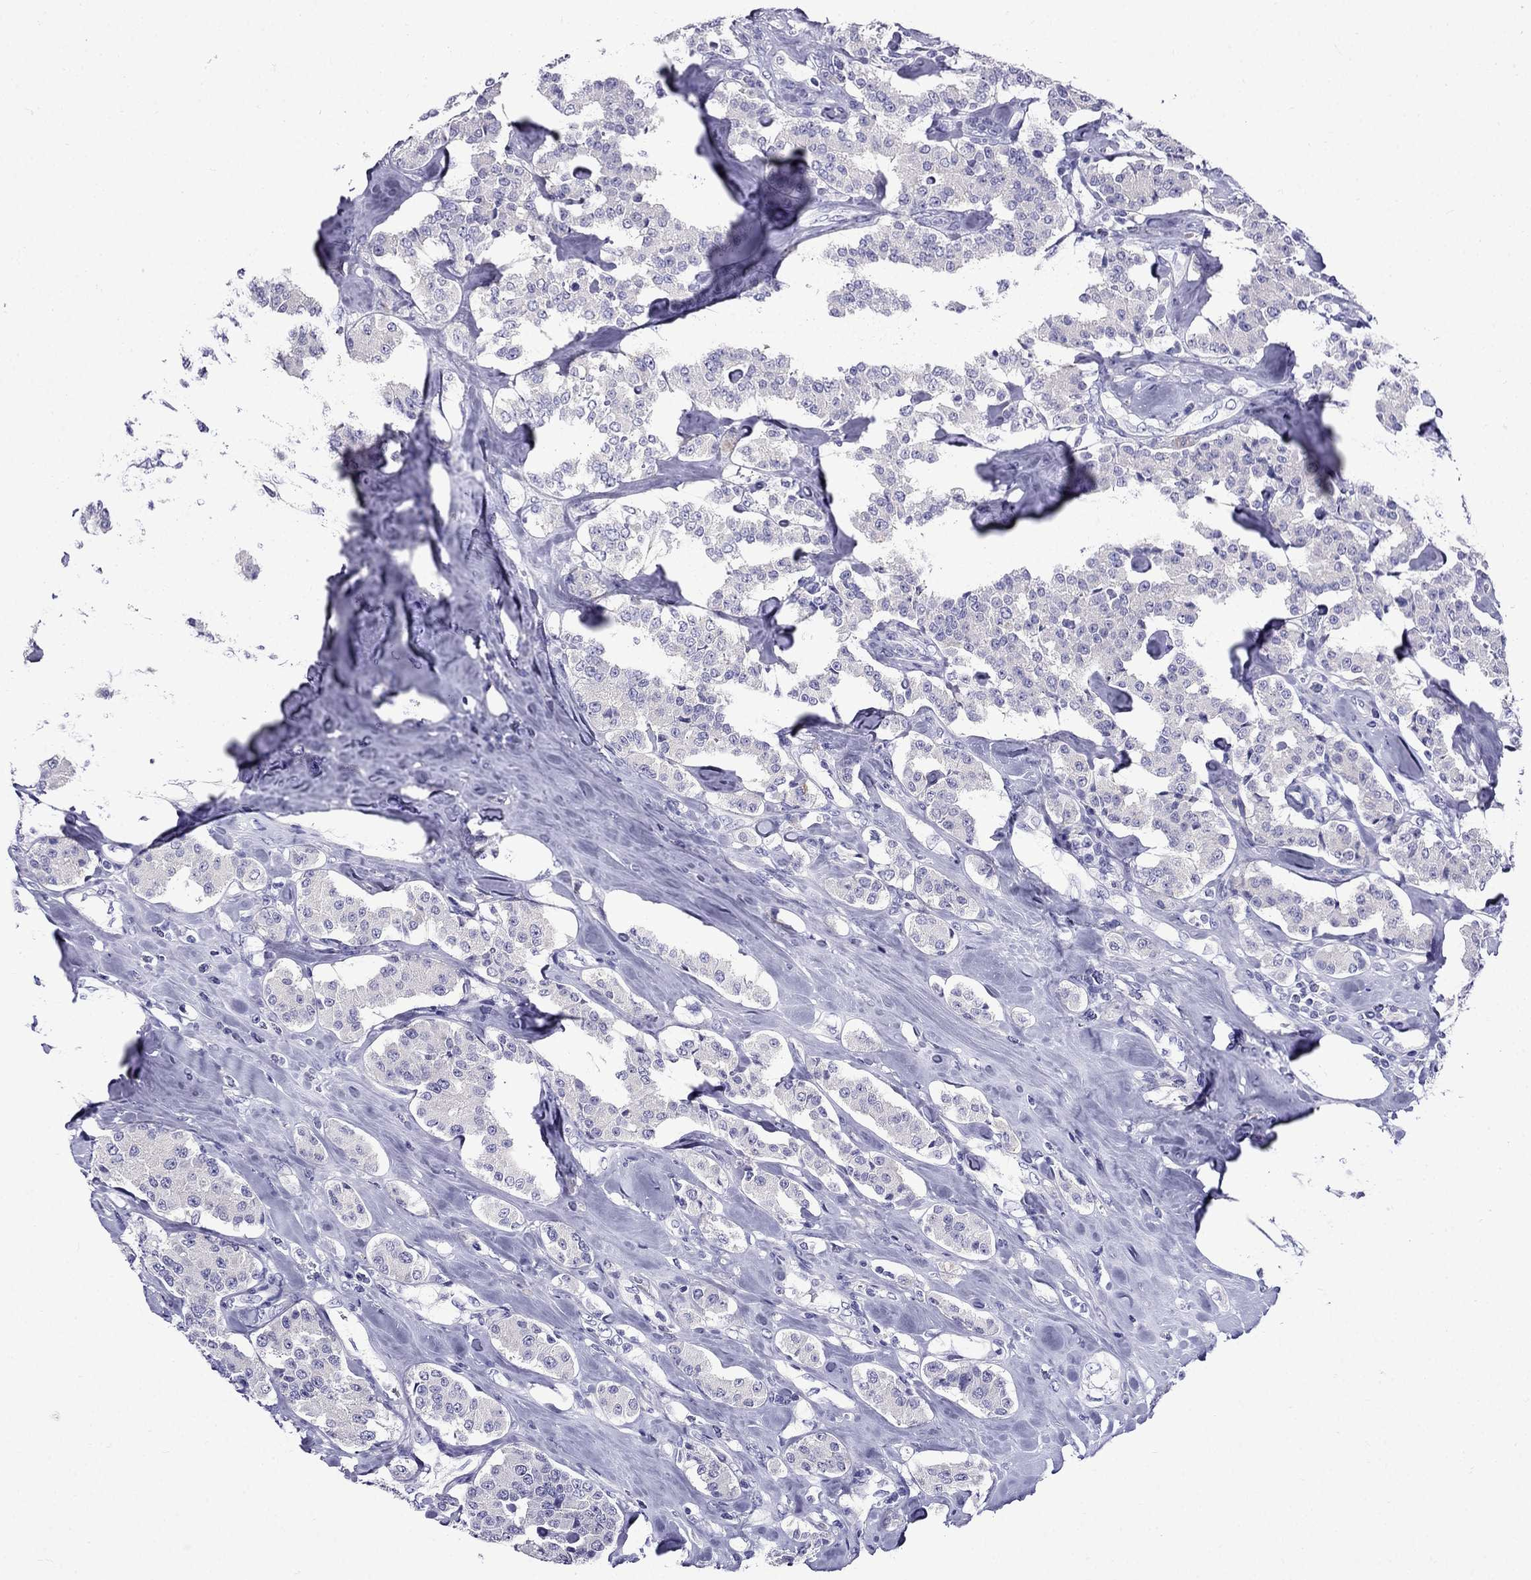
{"staining": {"intensity": "negative", "quantity": "none", "location": "none"}, "tissue": "carcinoid", "cell_type": "Tumor cells", "image_type": "cancer", "snomed": [{"axis": "morphology", "description": "Carcinoid, malignant, NOS"}, {"axis": "topography", "description": "Pancreas"}], "caption": "Carcinoid stained for a protein using immunohistochemistry reveals no staining tumor cells.", "gene": "ERC2", "patient": {"sex": "male", "age": 41}}